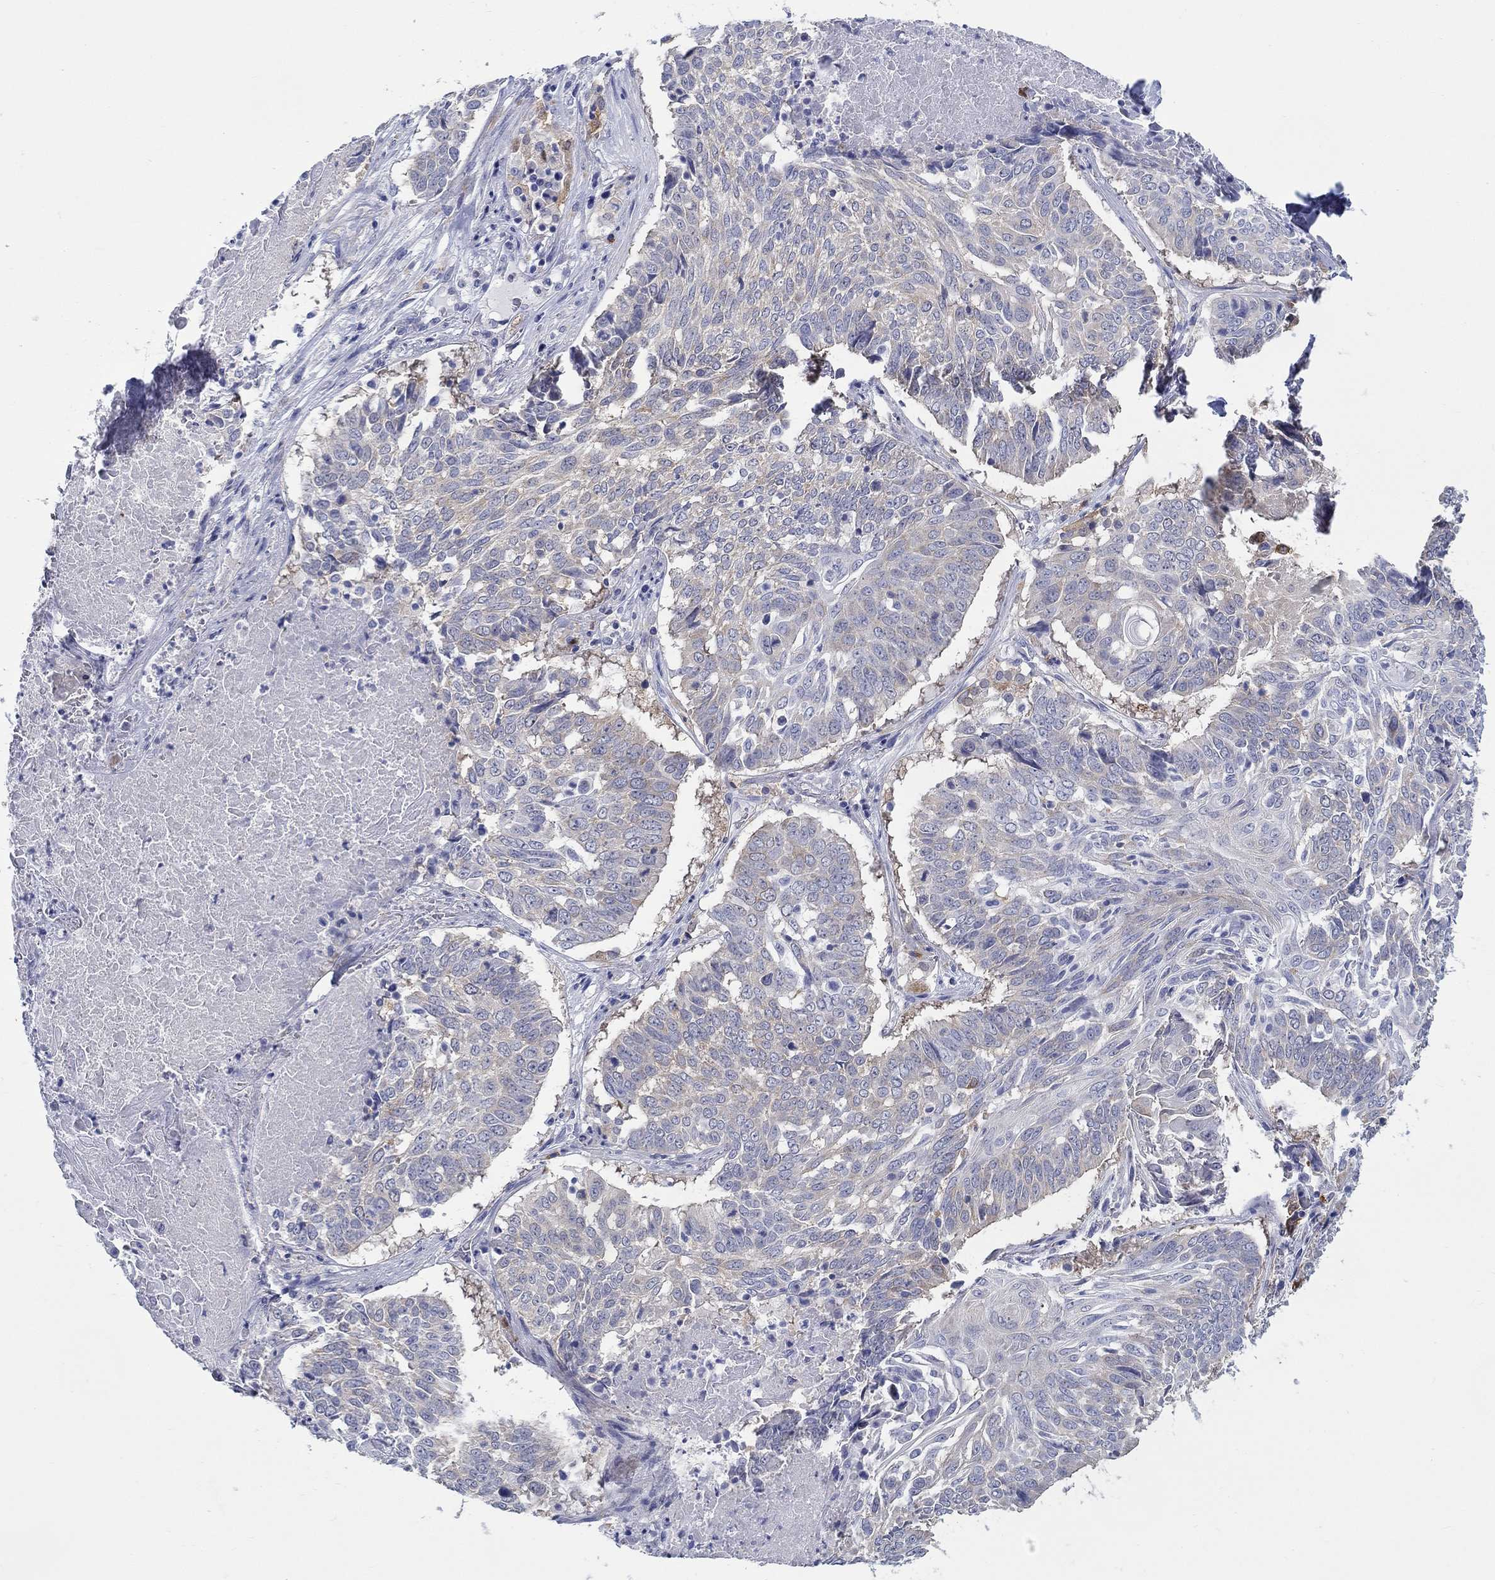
{"staining": {"intensity": "weak", "quantity": "<25%", "location": "cytoplasmic/membranous"}, "tissue": "lung cancer", "cell_type": "Tumor cells", "image_type": "cancer", "snomed": [{"axis": "morphology", "description": "Squamous cell carcinoma, NOS"}, {"axis": "topography", "description": "Lung"}], "caption": "This is a photomicrograph of IHC staining of lung cancer, which shows no positivity in tumor cells.", "gene": "RAP1GAP", "patient": {"sex": "male", "age": 64}}